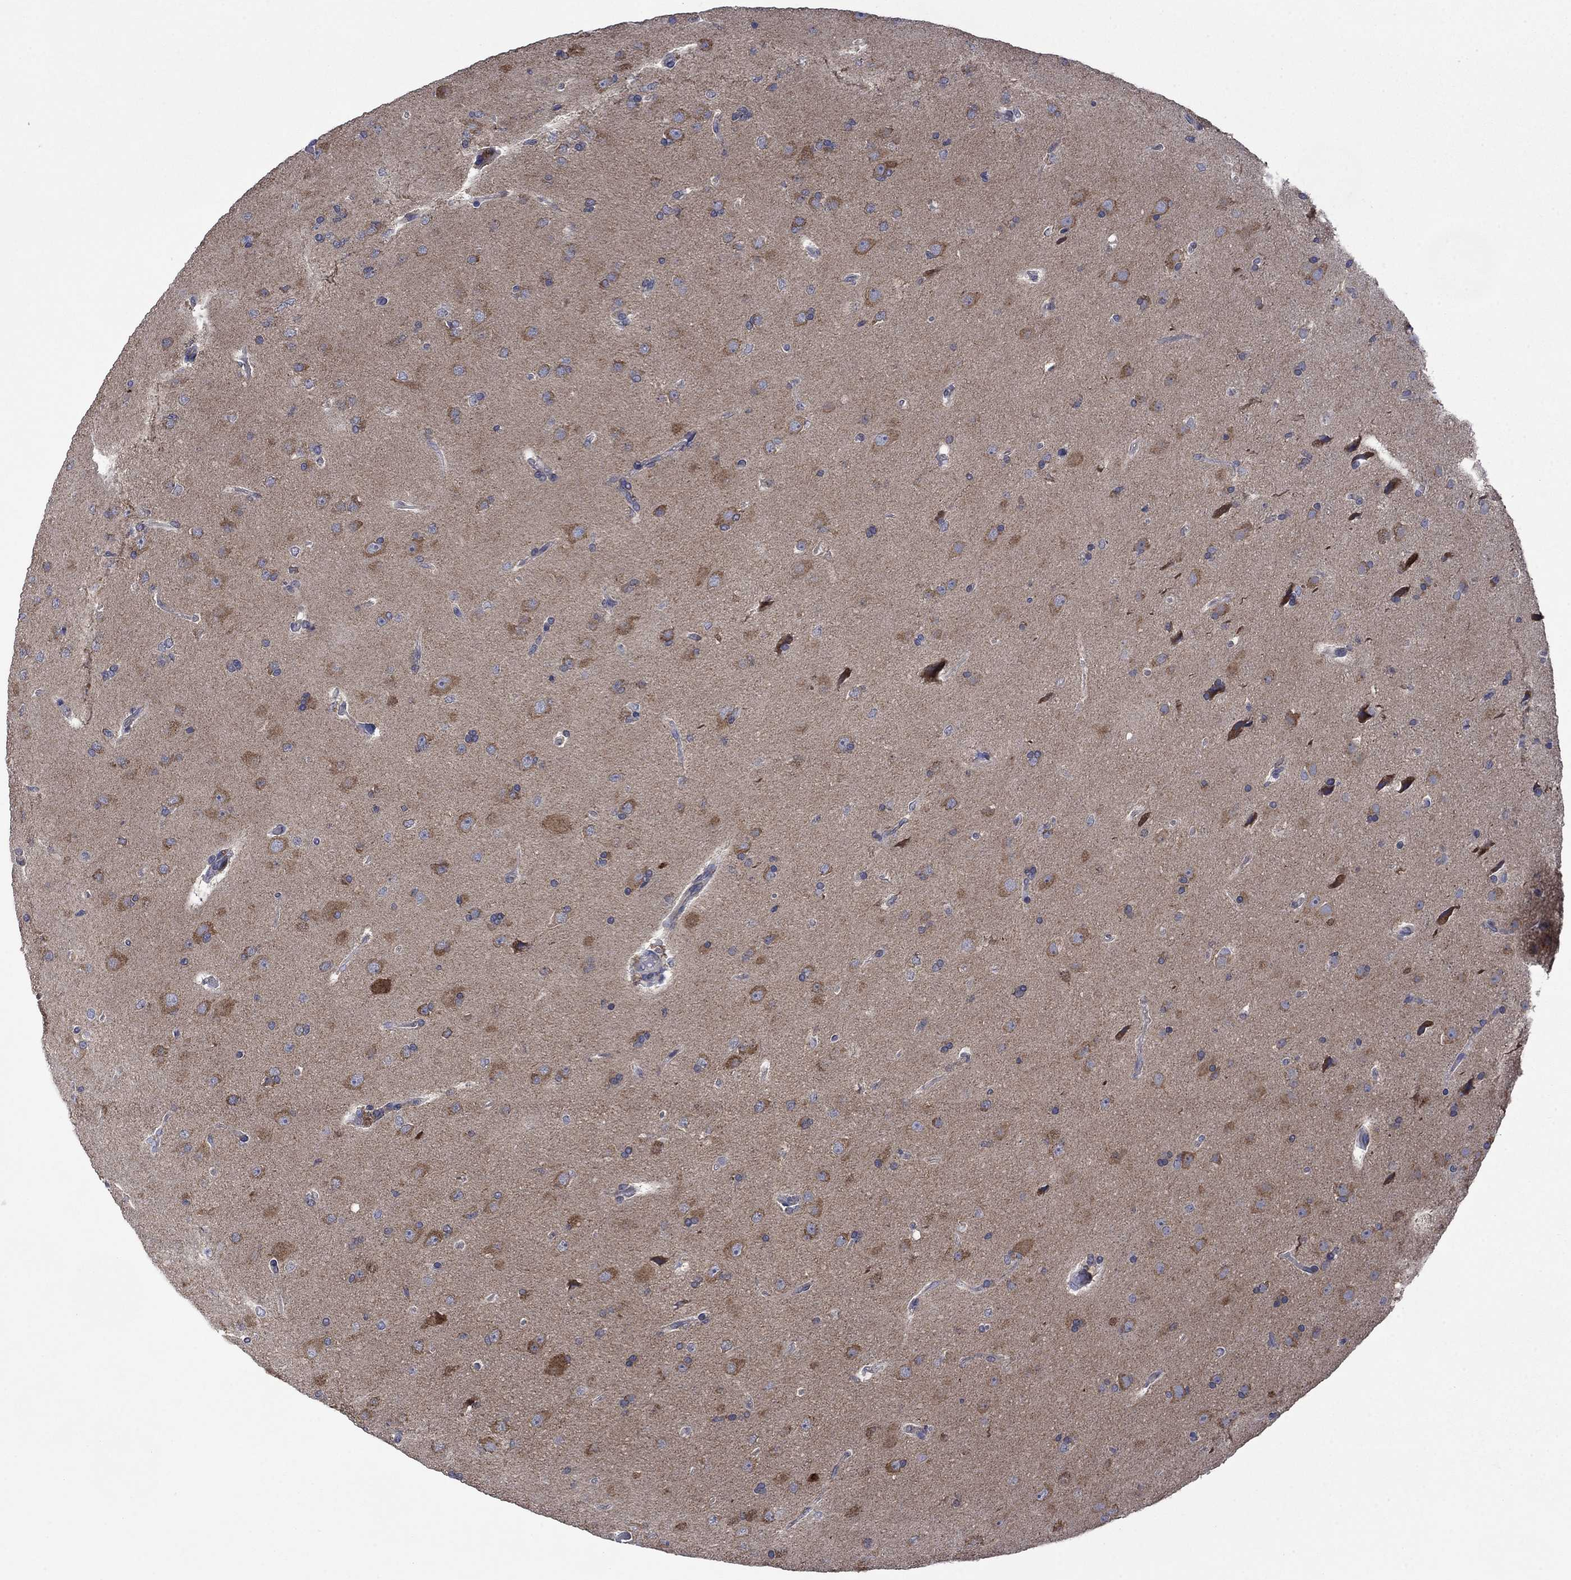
{"staining": {"intensity": "strong", "quantity": ">75%", "location": "cytoplasmic/membranous"}, "tissue": "glioma", "cell_type": "Tumor cells", "image_type": "cancer", "snomed": [{"axis": "morphology", "description": "Glioma, malignant, NOS"}, {"axis": "topography", "description": "Cerebral cortex"}], "caption": "Immunohistochemical staining of human glioma shows high levels of strong cytoplasmic/membranous expression in about >75% of tumor cells.", "gene": "FURIN", "patient": {"sex": "male", "age": 58}}